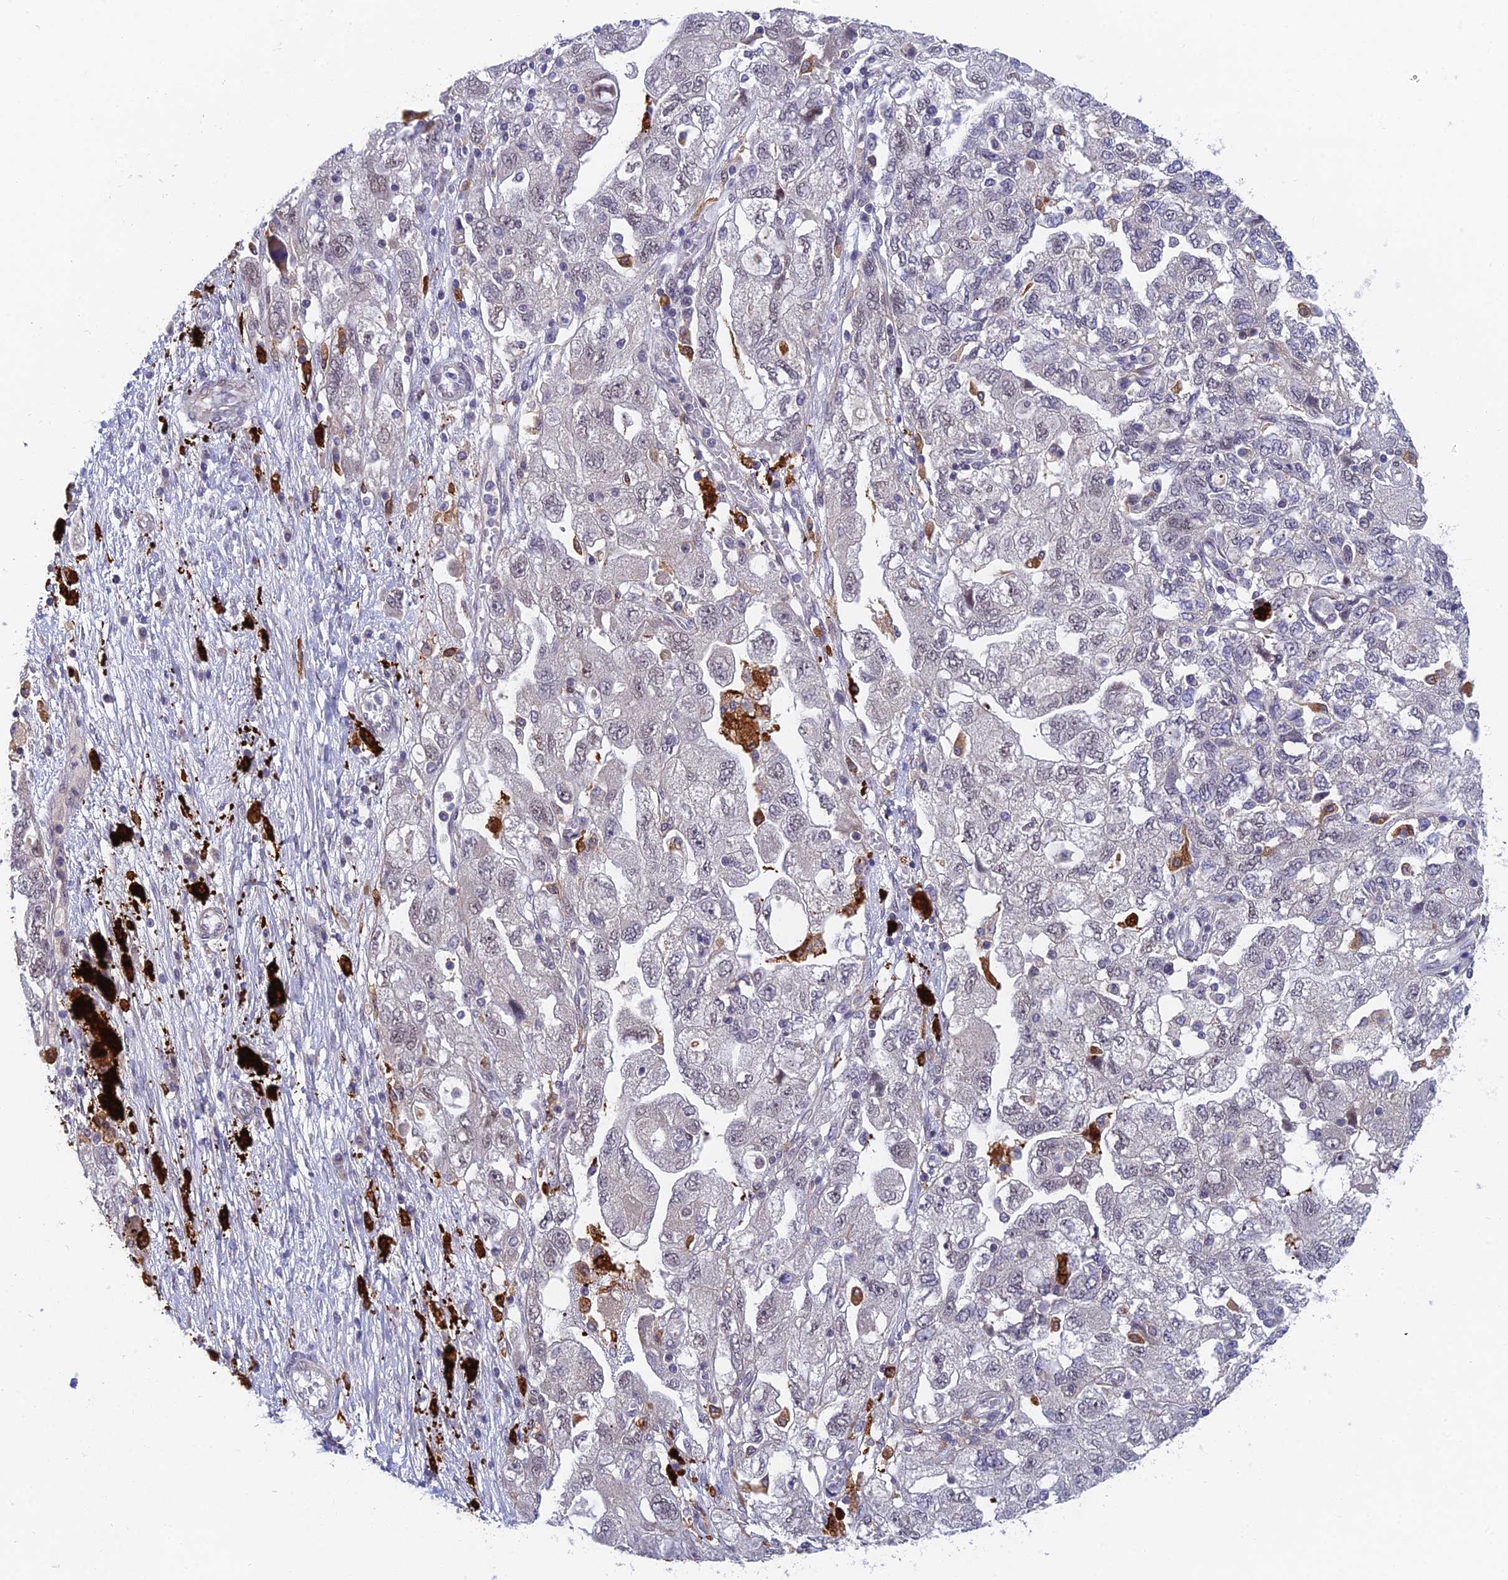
{"staining": {"intensity": "negative", "quantity": "none", "location": "none"}, "tissue": "ovarian cancer", "cell_type": "Tumor cells", "image_type": "cancer", "snomed": [{"axis": "morphology", "description": "Carcinoma, NOS"}, {"axis": "morphology", "description": "Cystadenocarcinoma, serous, NOS"}, {"axis": "topography", "description": "Ovary"}], "caption": "Immunohistochemical staining of serous cystadenocarcinoma (ovarian) exhibits no significant expression in tumor cells.", "gene": "NSMCE1", "patient": {"sex": "female", "age": 69}}